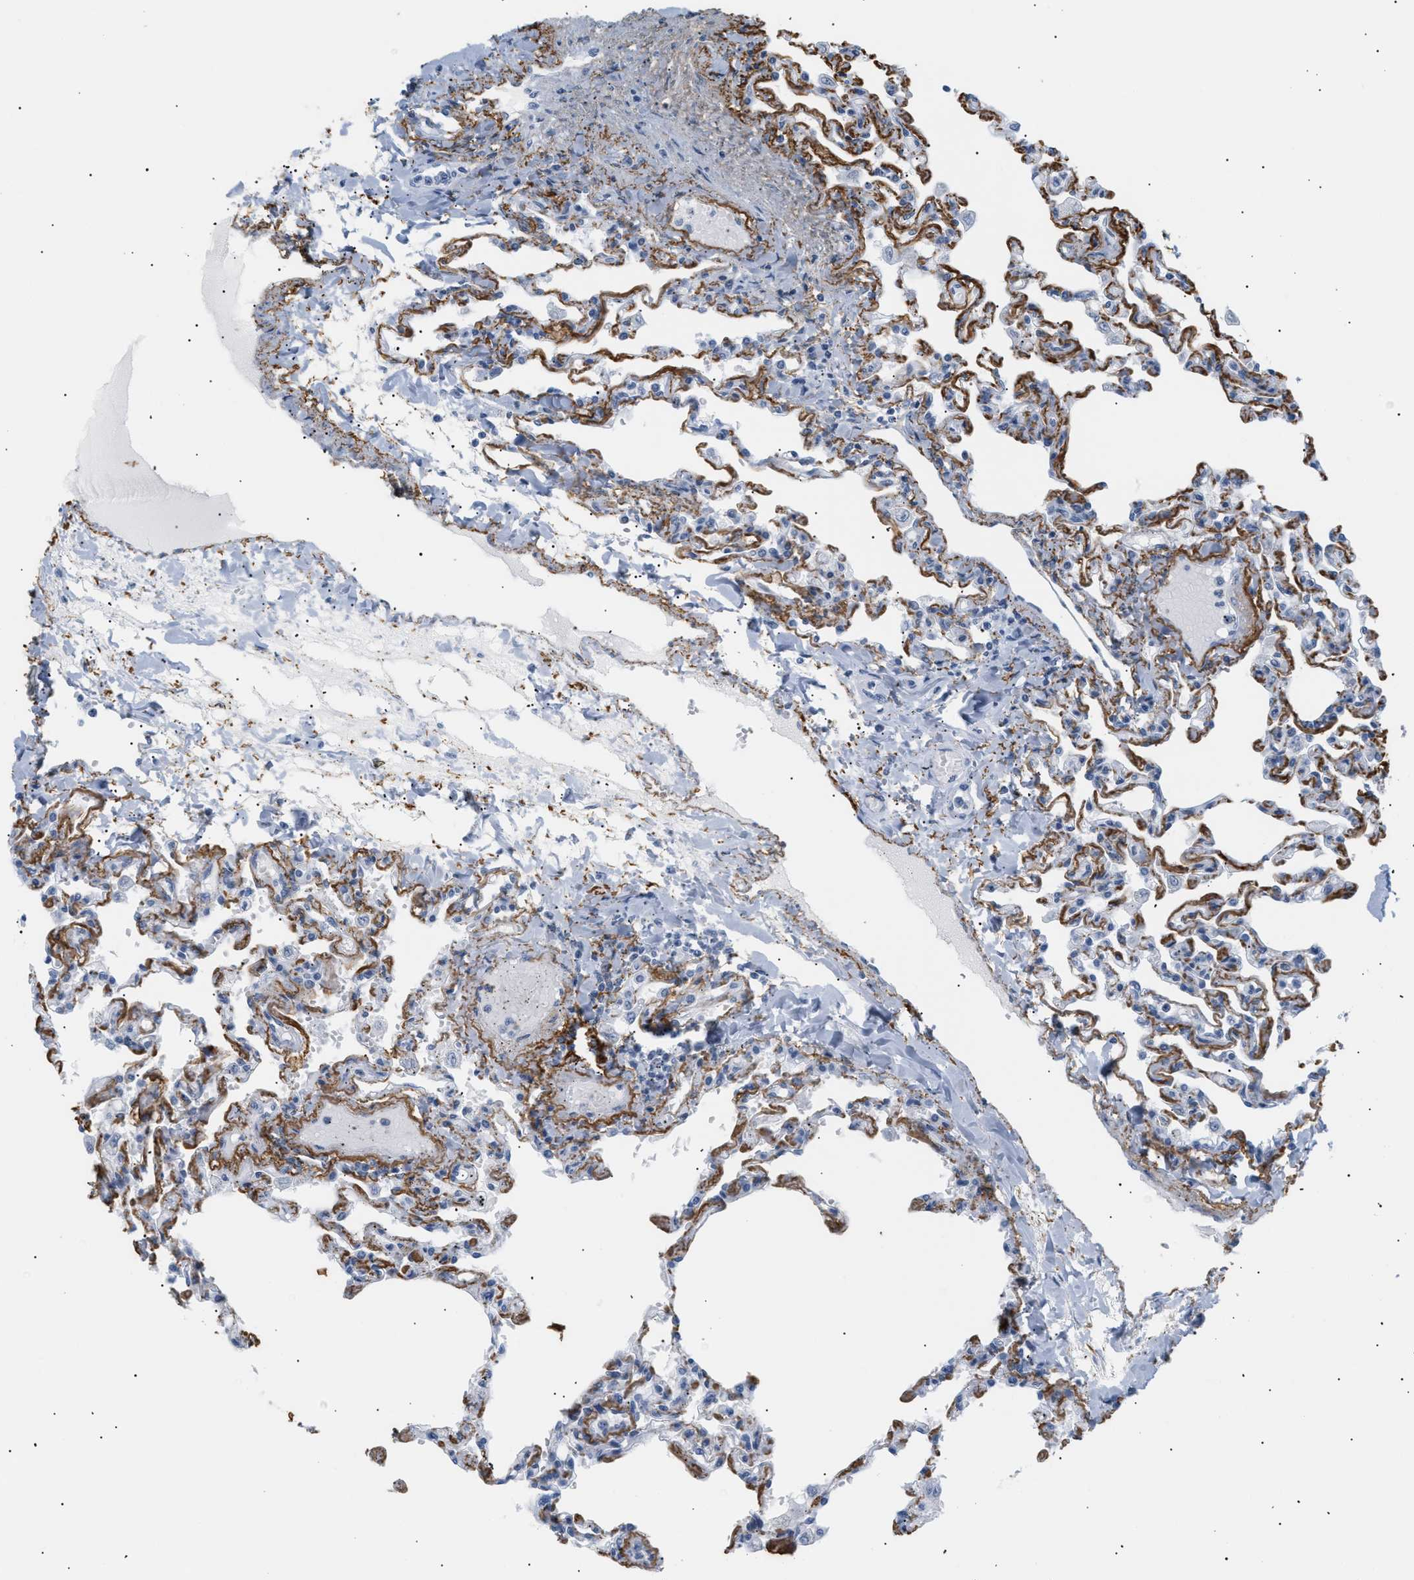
{"staining": {"intensity": "moderate", "quantity": "<25%", "location": "cytoplasmic/membranous"}, "tissue": "lung", "cell_type": "Alveolar cells", "image_type": "normal", "snomed": [{"axis": "morphology", "description": "Normal tissue, NOS"}, {"axis": "topography", "description": "Lung"}], "caption": "A high-resolution photomicrograph shows immunohistochemistry staining of benign lung, which exhibits moderate cytoplasmic/membranous positivity in approximately <25% of alveolar cells.", "gene": "ELN", "patient": {"sex": "male", "age": 21}}